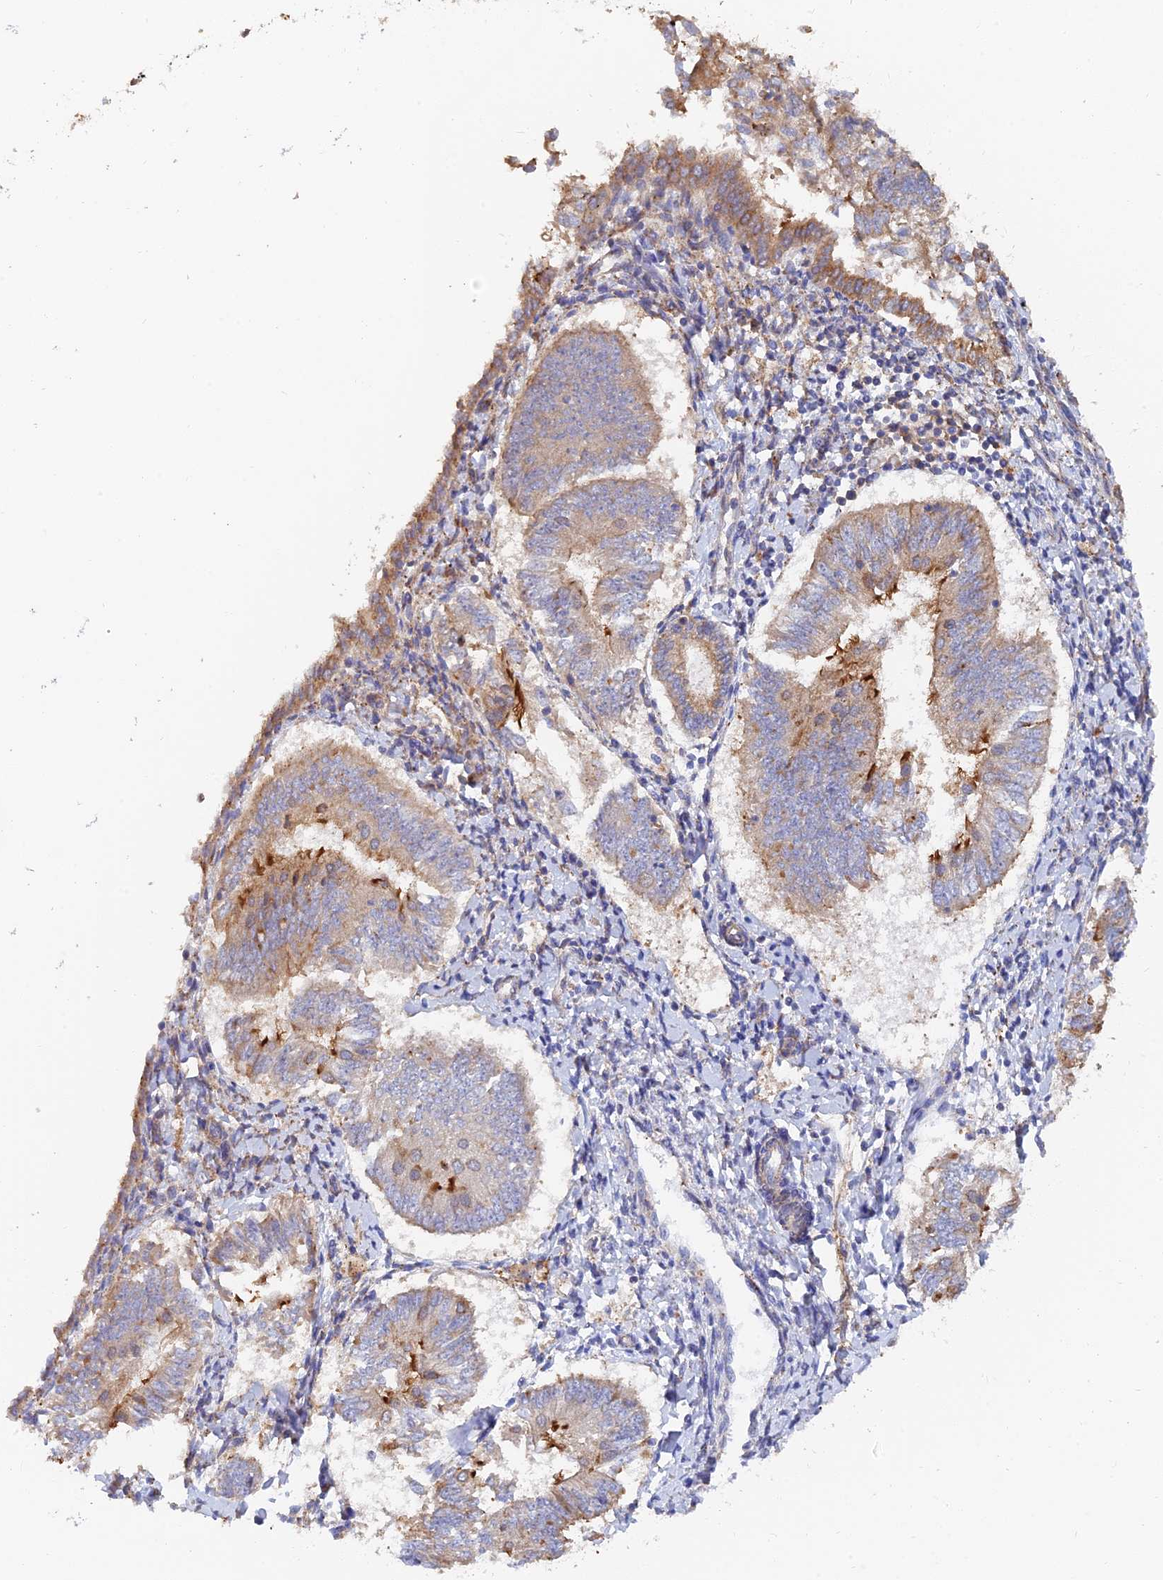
{"staining": {"intensity": "moderate", "quantity": "<25%", "location": "cytoplasmic/membranous"}, "tissue": "endometrial cancer", "cell_type": "Tumor cells", "image_type": "cancer", "snomed": [{"axis": "morphology", "description": "Adenocarcinoma, NOS"}, {"axis": "topography", "description": "Endometrium"}], "caption": "Protein staining of endometrial cancer (adenocarcinoma) tissue exhibits moderate cytoplasmic/membranous expression in approximately <25% of tumor cells. (Stains: DAB (3,3'-diaminobenzidine) in brown, nuclei in blue, Microscopy: brightfield microscopy at high magnification).", "gene": "WBP11", "patient": {"sex": "female", "age": 58}}